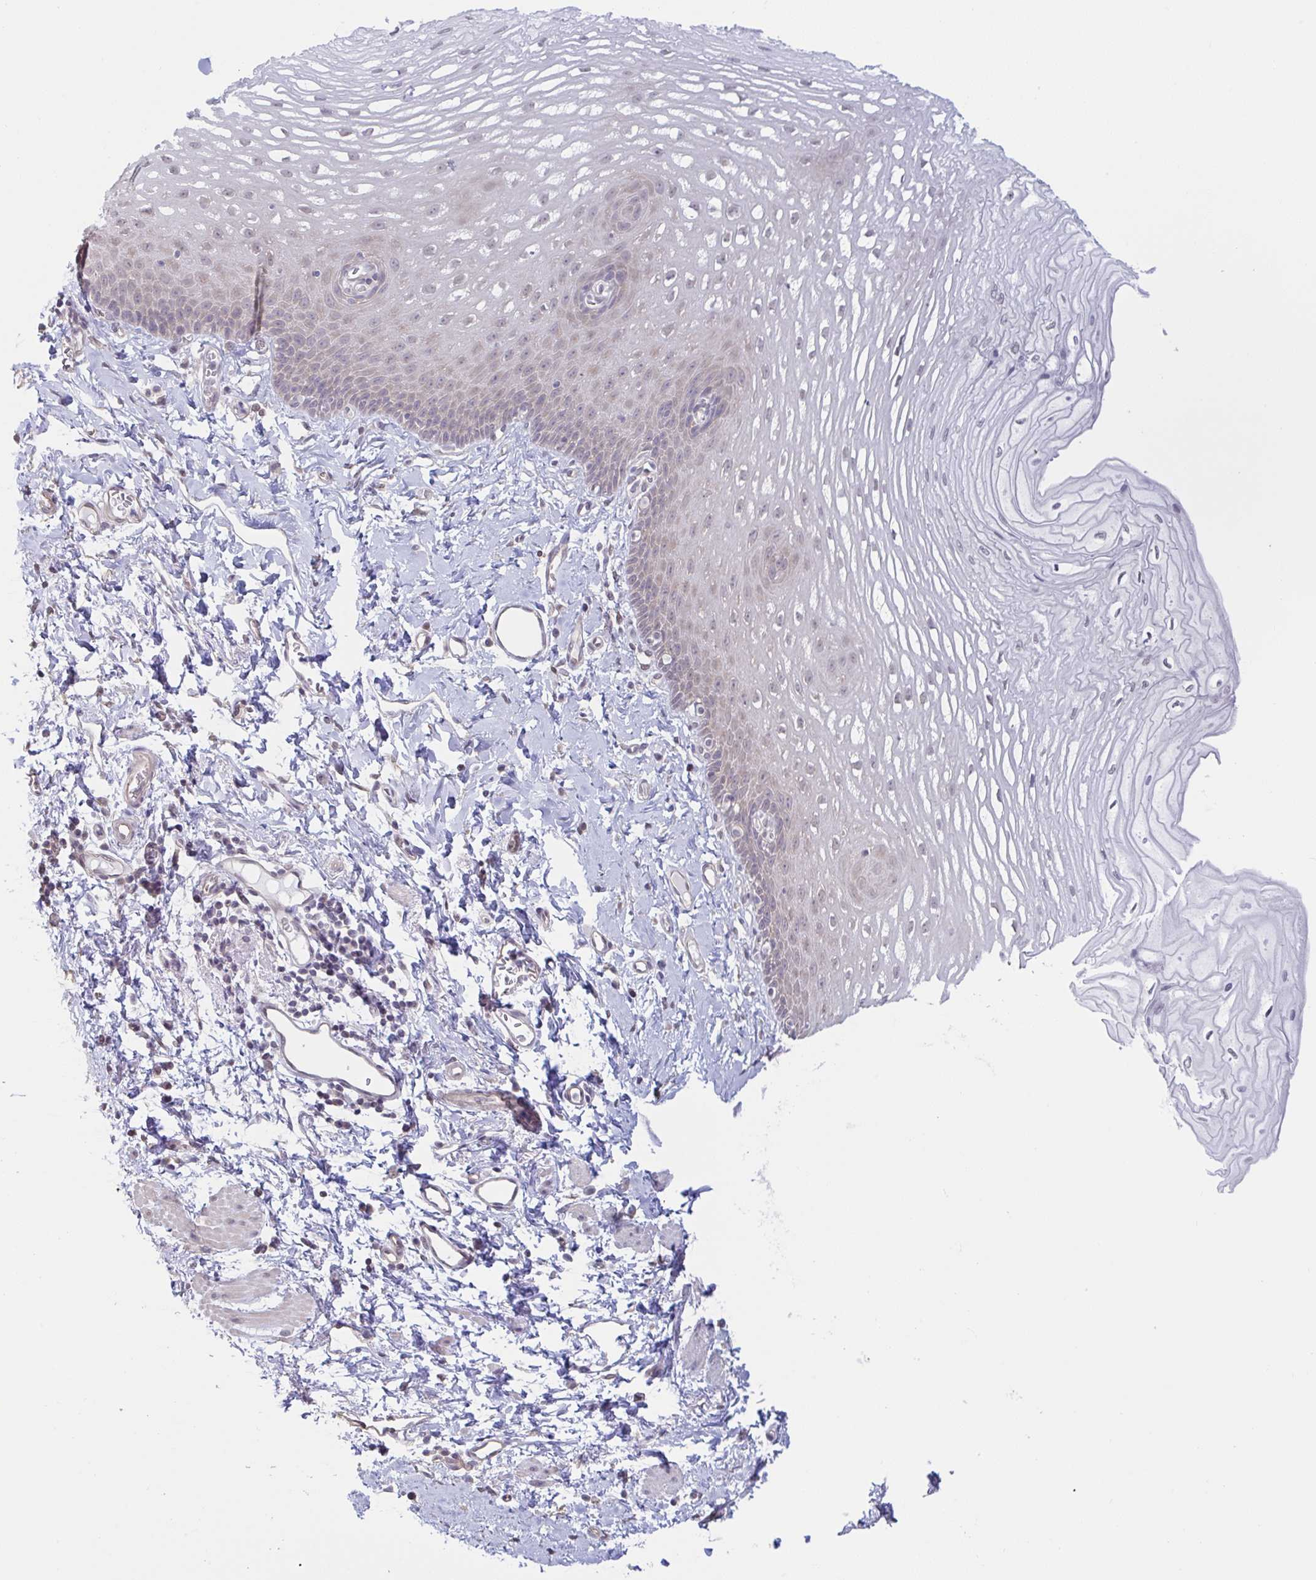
{"staining": {"intensity": "weak", "quantity": "<25%", "location": "nuclear"}, "tissue": "esophagus", "cell_type": "Squamous epithelial cells", "image_type": "normal", "snomed": [{"axis": "morphology", "description": "Normal tissue, NOS"}, {"axis": "topography", "description": "Esophagus"}], "caption": "Histopathology image shows no protein staining in squamous epithelial cells of benign esophagus.", "gene": "HYPK", "patient": {"sex": "male", "age": 70}}